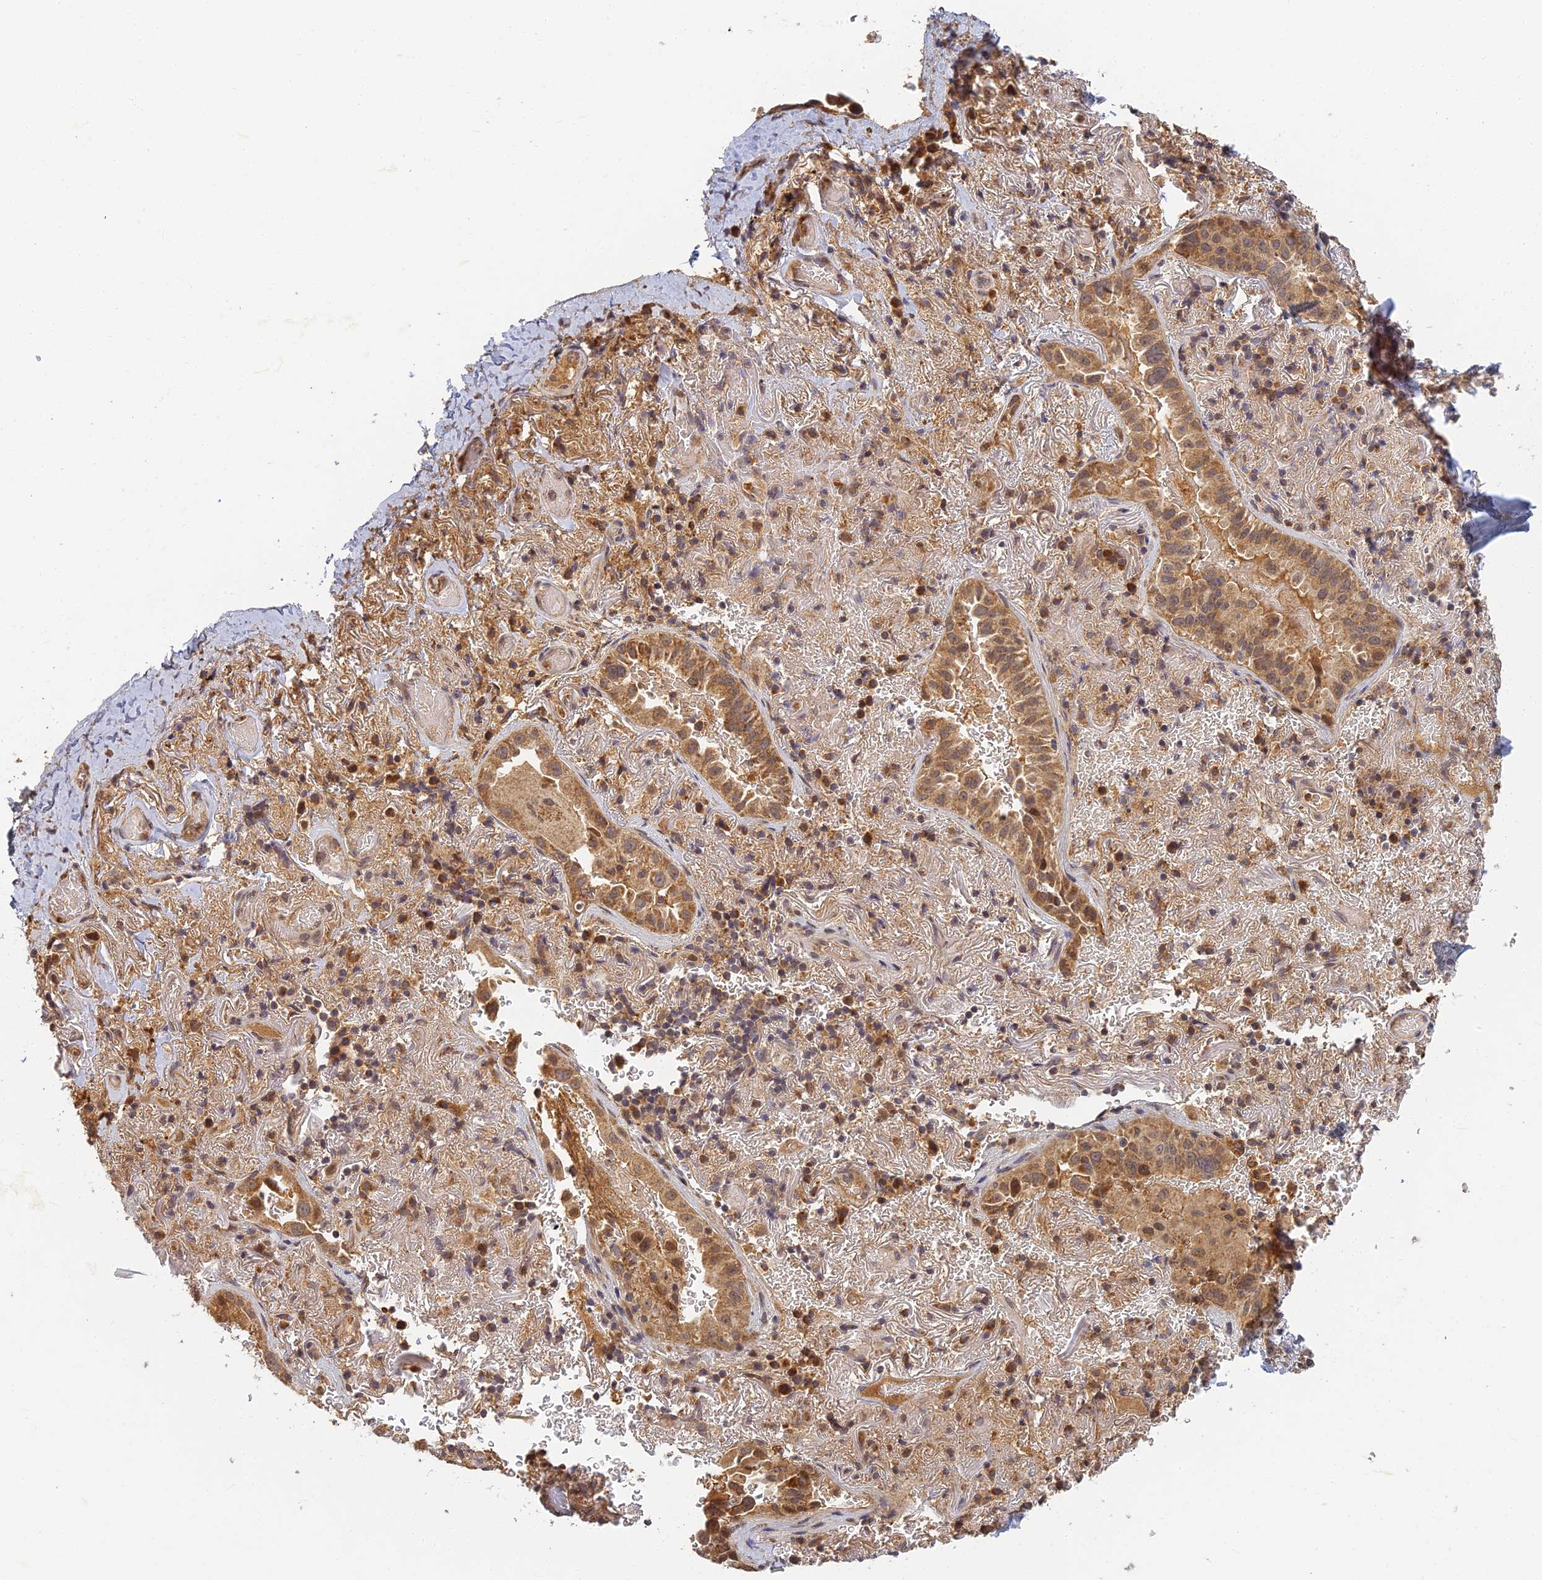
{"staining": {"intensity": "moderate", "quantity": ">75%", "location": "cytoplasmic/membranous"}, "tissue": "lung cancer", "cell_type": "Tumor cells", "image_type": "cancer", "snomed": [{"axis": "morphology", "description": "Adenocarcinoma, NOS"}, {"axis": "topography", "description": "Lung"}], "caption": "IHC (DAB (3,3'-diaminobenzidine)) staining of lung cancer shows moderate cytoplasmic/membranous protein expression in approximately >75% of tumor cells.", "gene": "RGL3", "patient": {"sex": "female", "age": 69}}